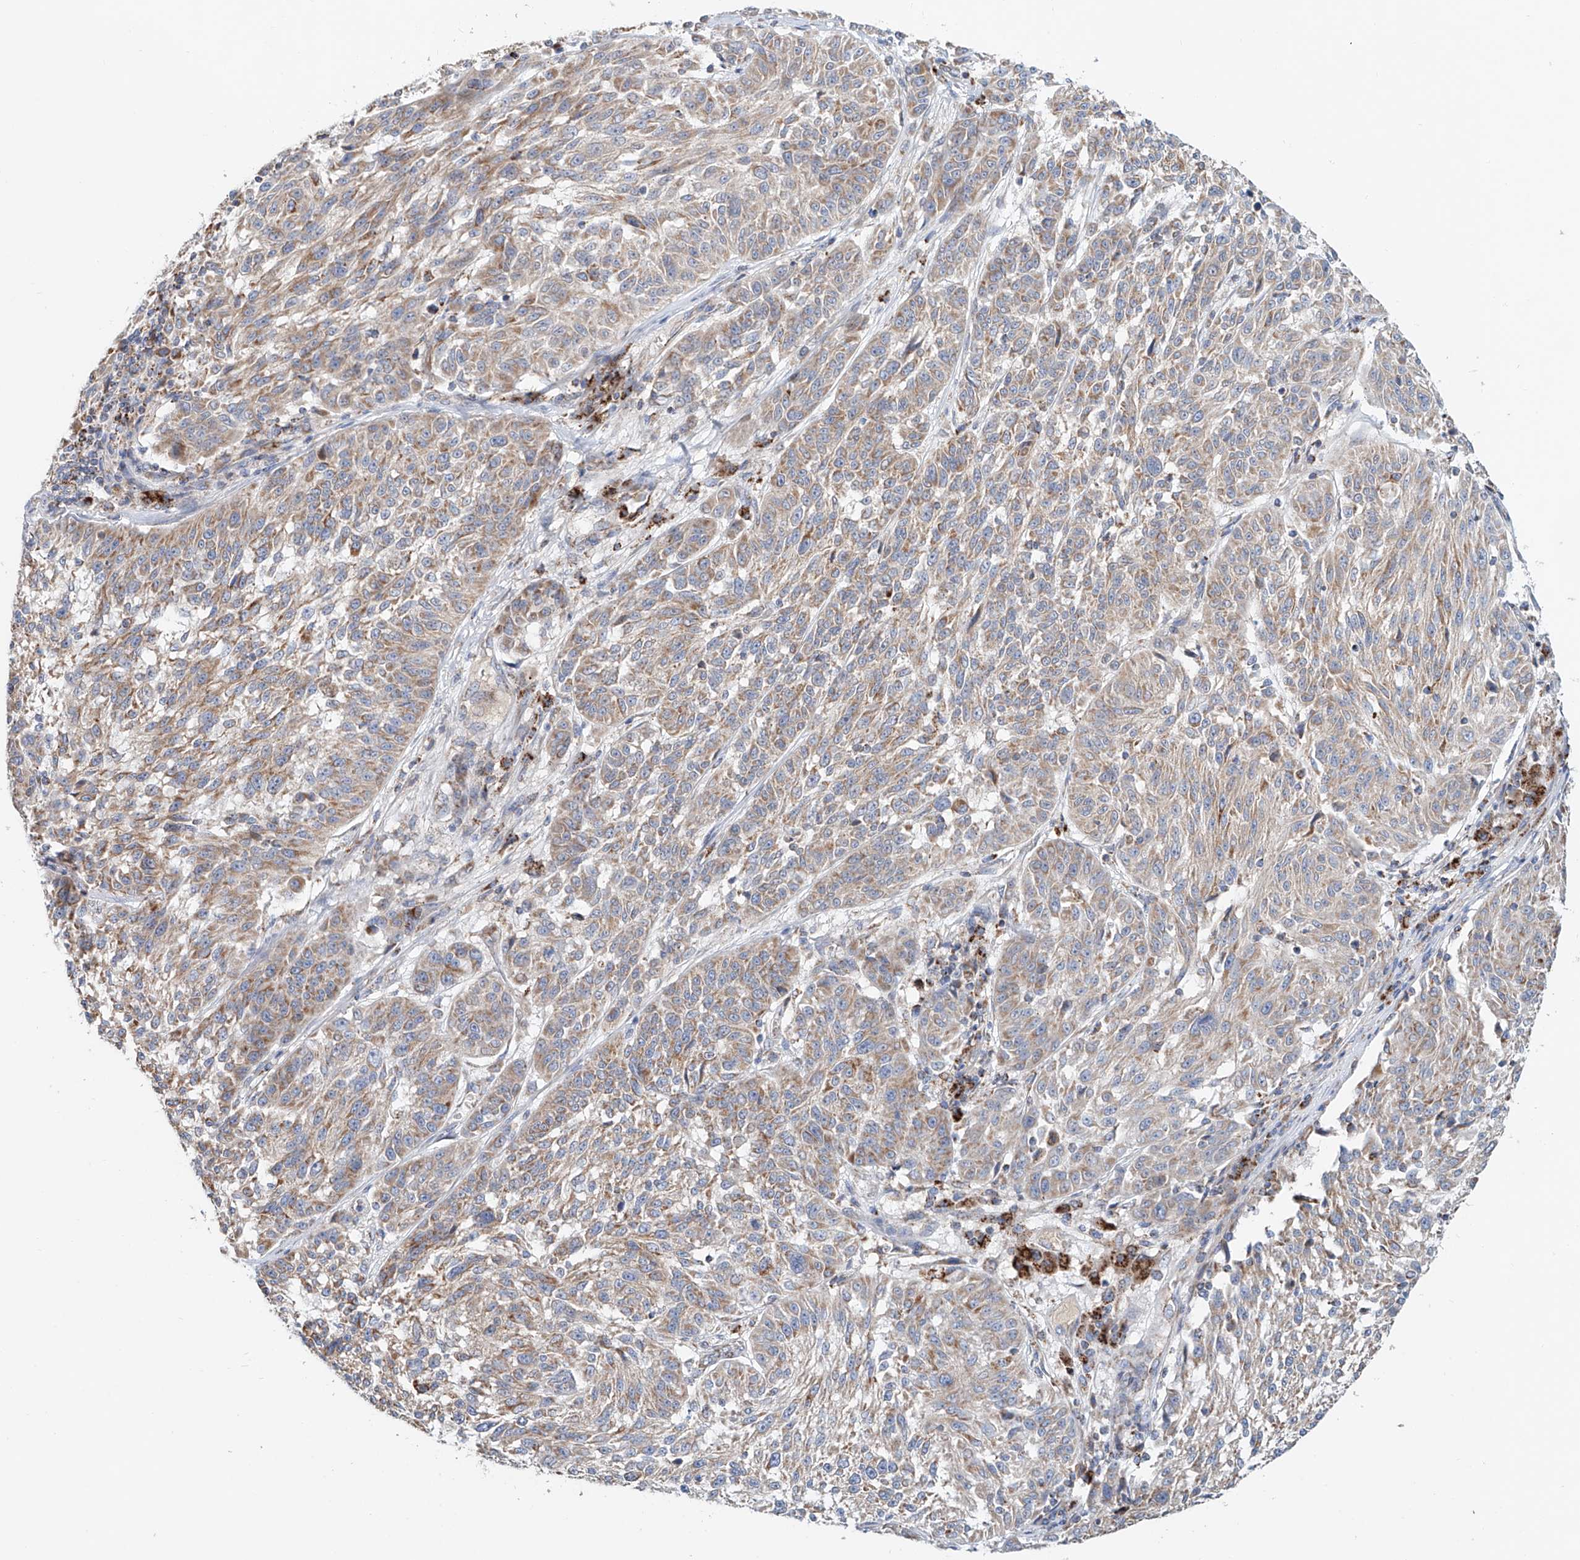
{"staining": {"intensity": "weak", "quantity": "25%-75%", "location": "cytoplasmic/membranous"}, "tissue": "melanoma", "cell_type": "Tumor cells", "image_type": "cancer", "snomed": [{"axis": "morphology", "description": "Malignant melanoma, NOS"}, {"axis": "topography", "description": "Skin"}], "caption": "Protein expression analysis of human malignant melanoma reveals weak cytoplasmic/membranous expression in about 25%-75% of tumor cells. (IHC, brightfield microscopy, high magnification).", "gene": "CARD10", "patient": {"sex": "male", "age": 53}}